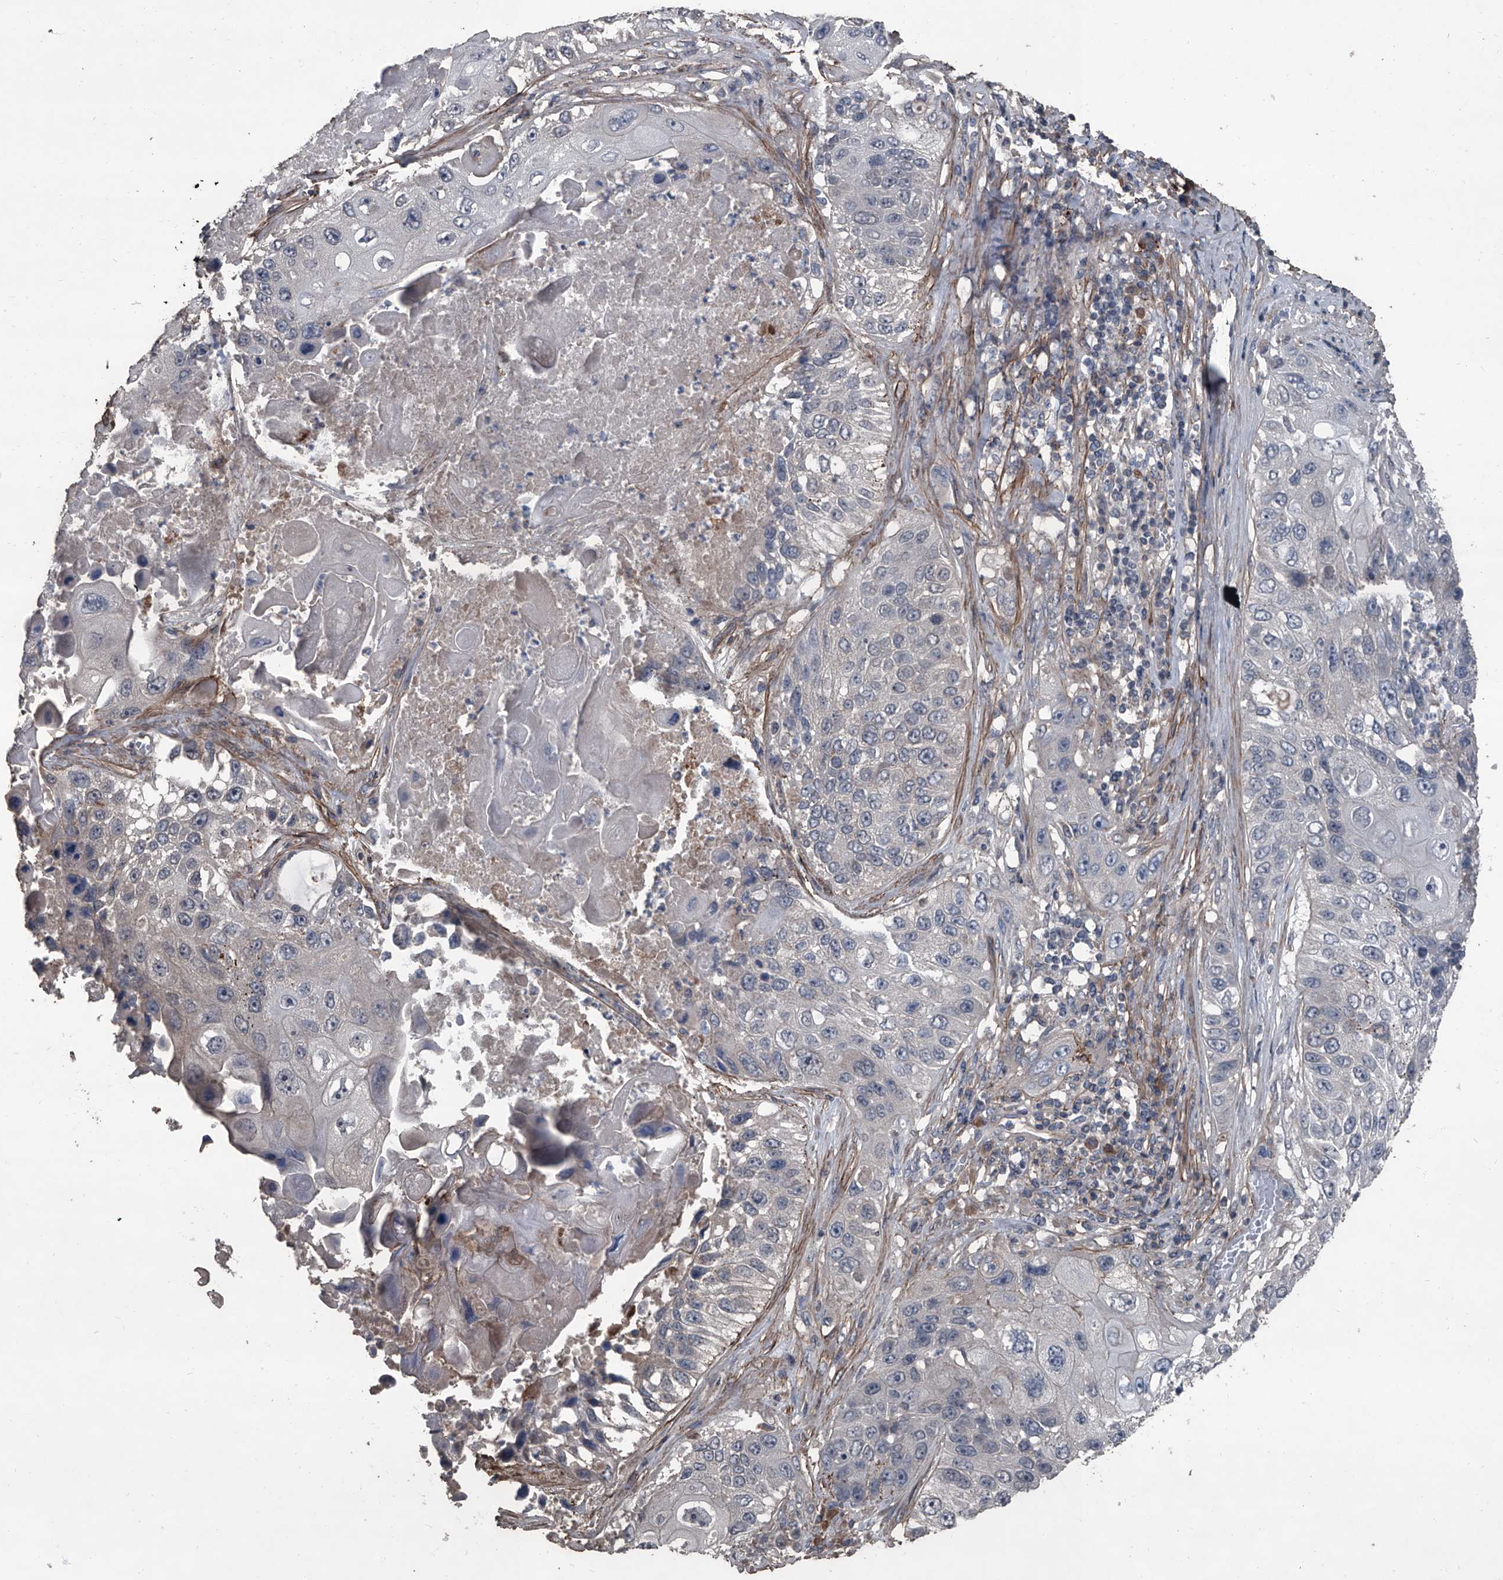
{"staining": {"intensity": "negative", "quantity": "none", "location": "none"}, "tissue": "lung cancer", "cell_type": "Tumor cells", "image_type": "cancer", "snomed": [{"axis": "morphology", "description": "Squamous cell carcinoma, NOS"}, {"axis": "topography", "description": "Lung"}], "caption": "This is an immunohistochemistry photomicrograph of human lung squamous cell carcinoma. There is no staining in tumor cells.", "gene": "OARD1", "patient": {"sex": "male", "age": 61}}